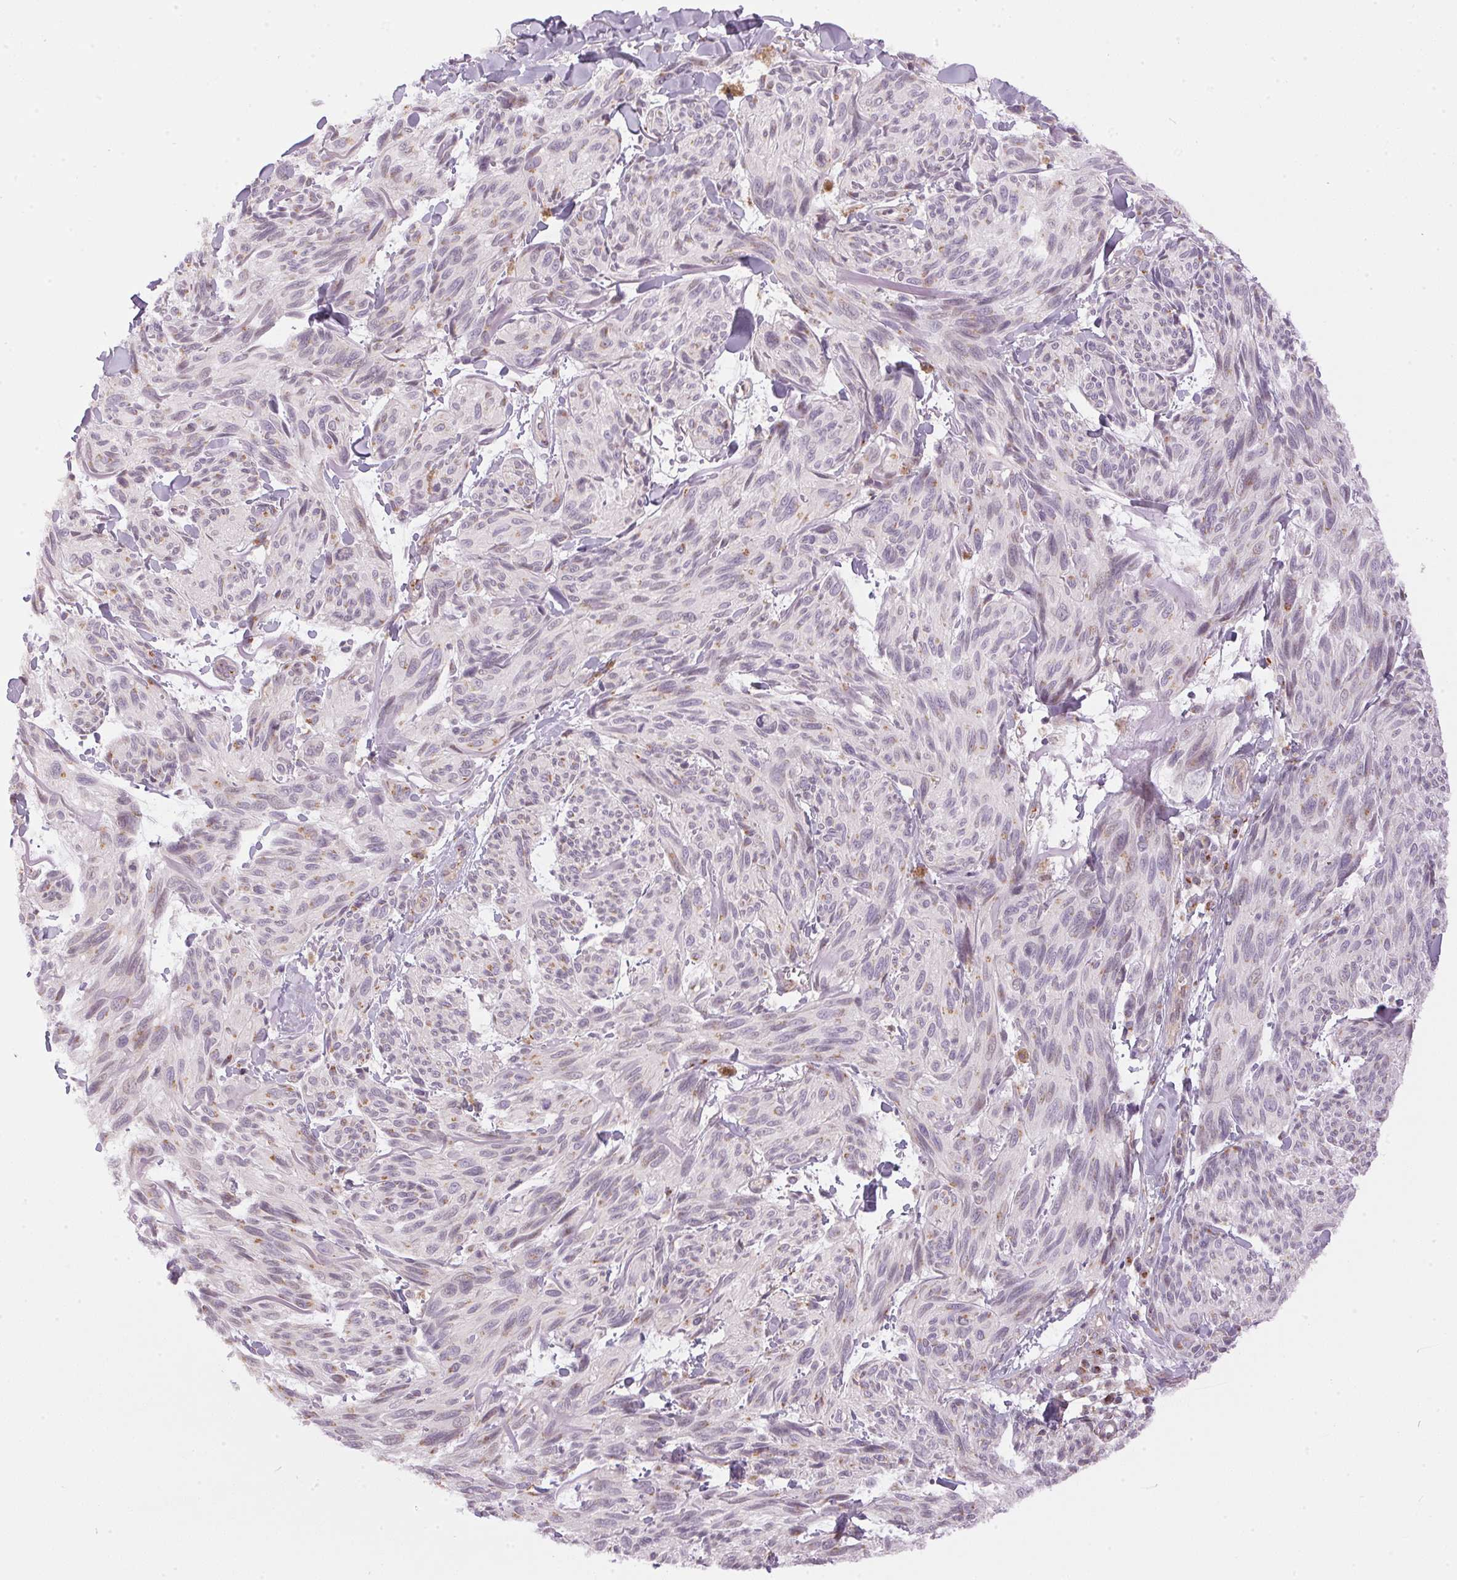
{"staining": {"intensity": "moderate", "quantity": "<25%", "location": "cytoplasmic/membranous"}, "tissue": "melanoma", "cell_type": "Tumor cells", "image_type": "cancer", "snomed": [{"axis": "morphology", "description": "Malignant melanoma, NOS"}, {"axis": "topography", "description": "Skin"}], "caption": "This is an image of IHC staining of melanoma, which shows moderate staining in the cytoplasmic/membranous of tumor cells.", "gene": "GOLPH3", "patient": {"sex": "male", "age": 79}}